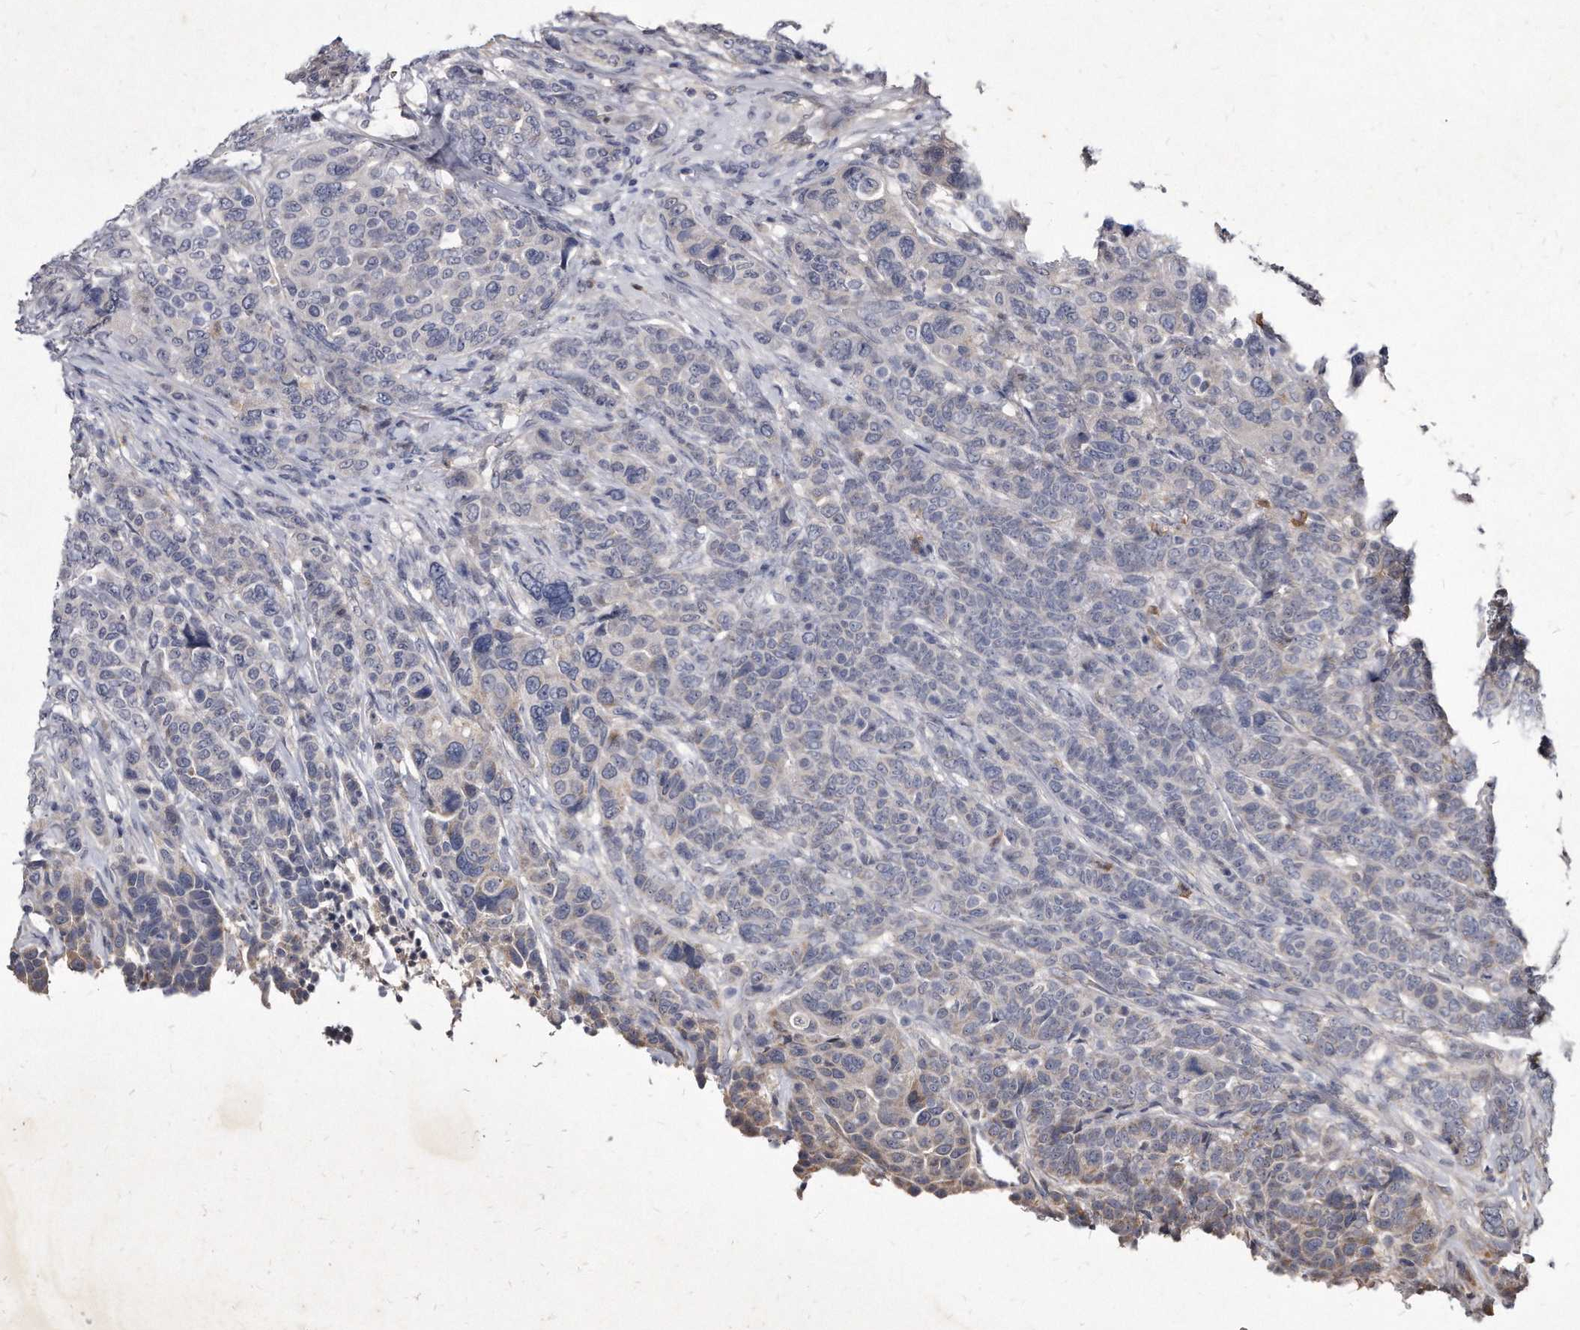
{"staining": {"intensity": "negative", "quantity": "none", "location": "none"}, "tissue": "breast cancer", "cell_type": "Tumor cells", "image_type": "cancer", "snomed": [{"axis": "morphology", "description": "Duct carcinoma"}, {"axis": "topography", "description": "Breast"}], "caption": "Breast invasive ductal carcinoma was stained to show a protein in brown. There is no significant expression in tumor cells.", "gene": "KLHDC3", "patient": {"sex": "female", "age": 37}}